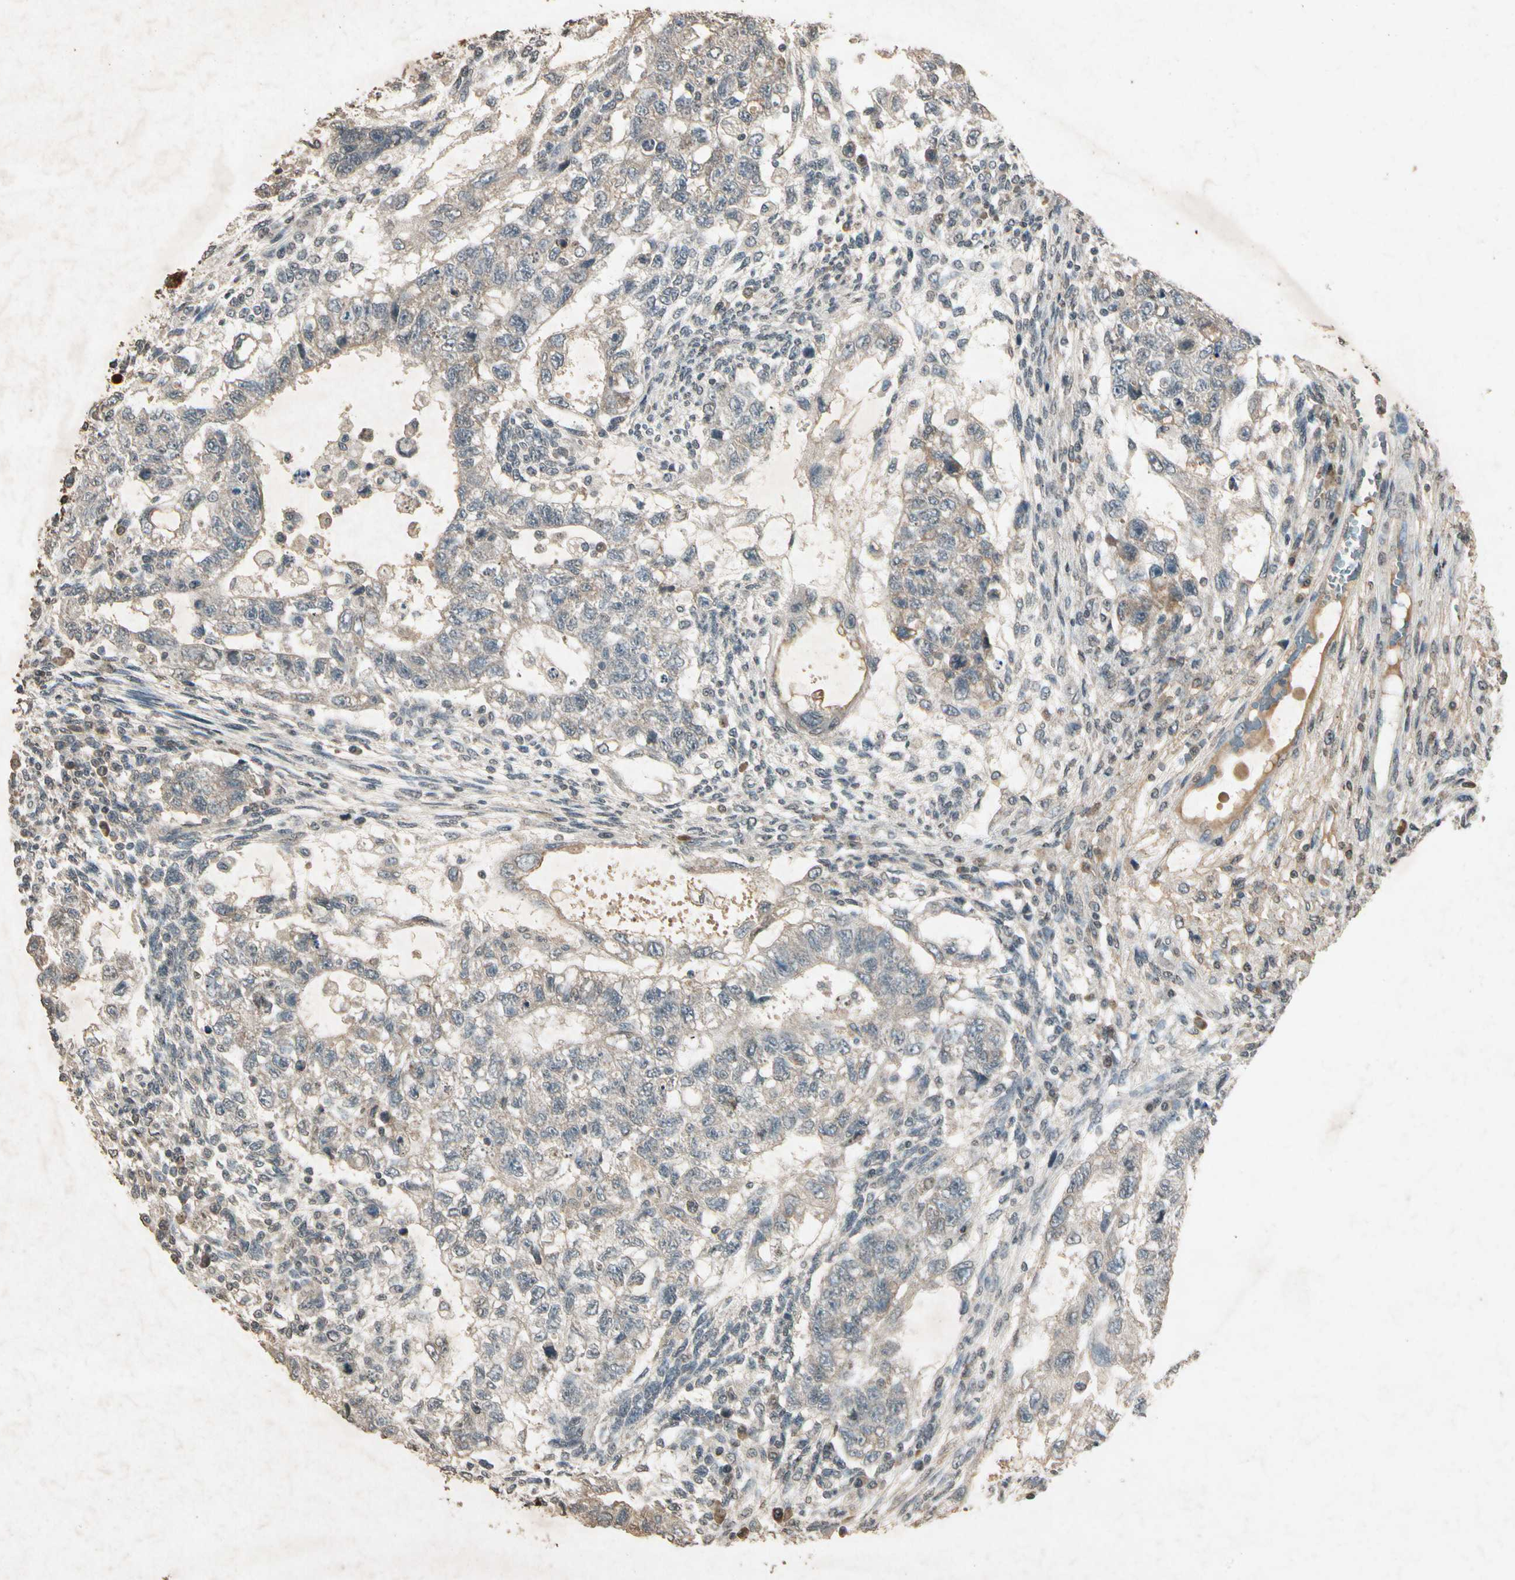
{"staining": {"intensity": "negative", "quantity": "none", "location": "none"}, "tissue": "testis cancer", "cell_type": "Tumor cells", "image_type": "cancer", "snomed": [{"axis": "morphology", "description": "Normal tissue, NOS"}, {"axis": "morphology", "description": "Carcinoma, Embryonal, NOS"}, {"axis": "topography", "description": "Testis"}], "caption": "This is an immunohistochemistry (IHC) photomicrograph of human embryonal carcinoma (testis). There is no positivity in tumor cells.", "gene": "GC", "patient": {"sex": "male", "age": 36}}